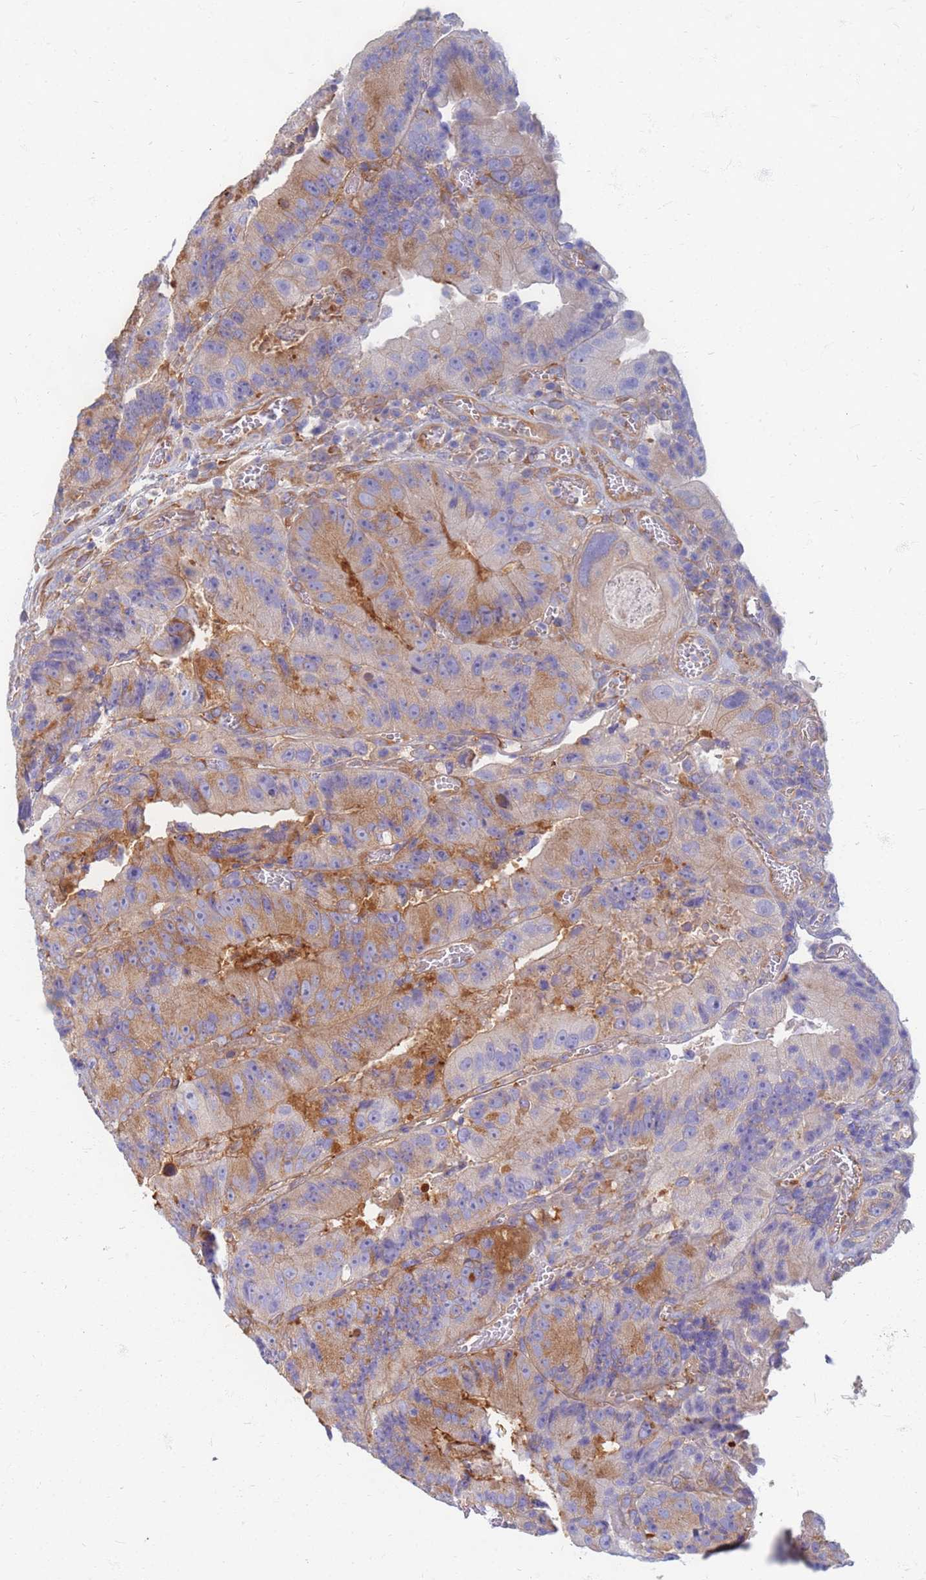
{"staining": {"intensity": "moderate", "quantity": ">75%", "location": "cytoplasmic/membranous"}, "tissue": "colorectal cancer", "cell_type": "Tumor cells", "image_type": "cancer", "snomed": [{"axis": "morphology", "description": "Adenocarcinoma, NOS"}, {"axis": "topography", "description": "Colon"}], "caption": "Immunohistochemical staining of adenocarcinoma (colorectal) shows medium levels of moderate cytoplasmic/membranous protein positivity in about >75% of tumor cells.", "gene": "EEA1", "patient": {"sex": "female", "age": 86}}